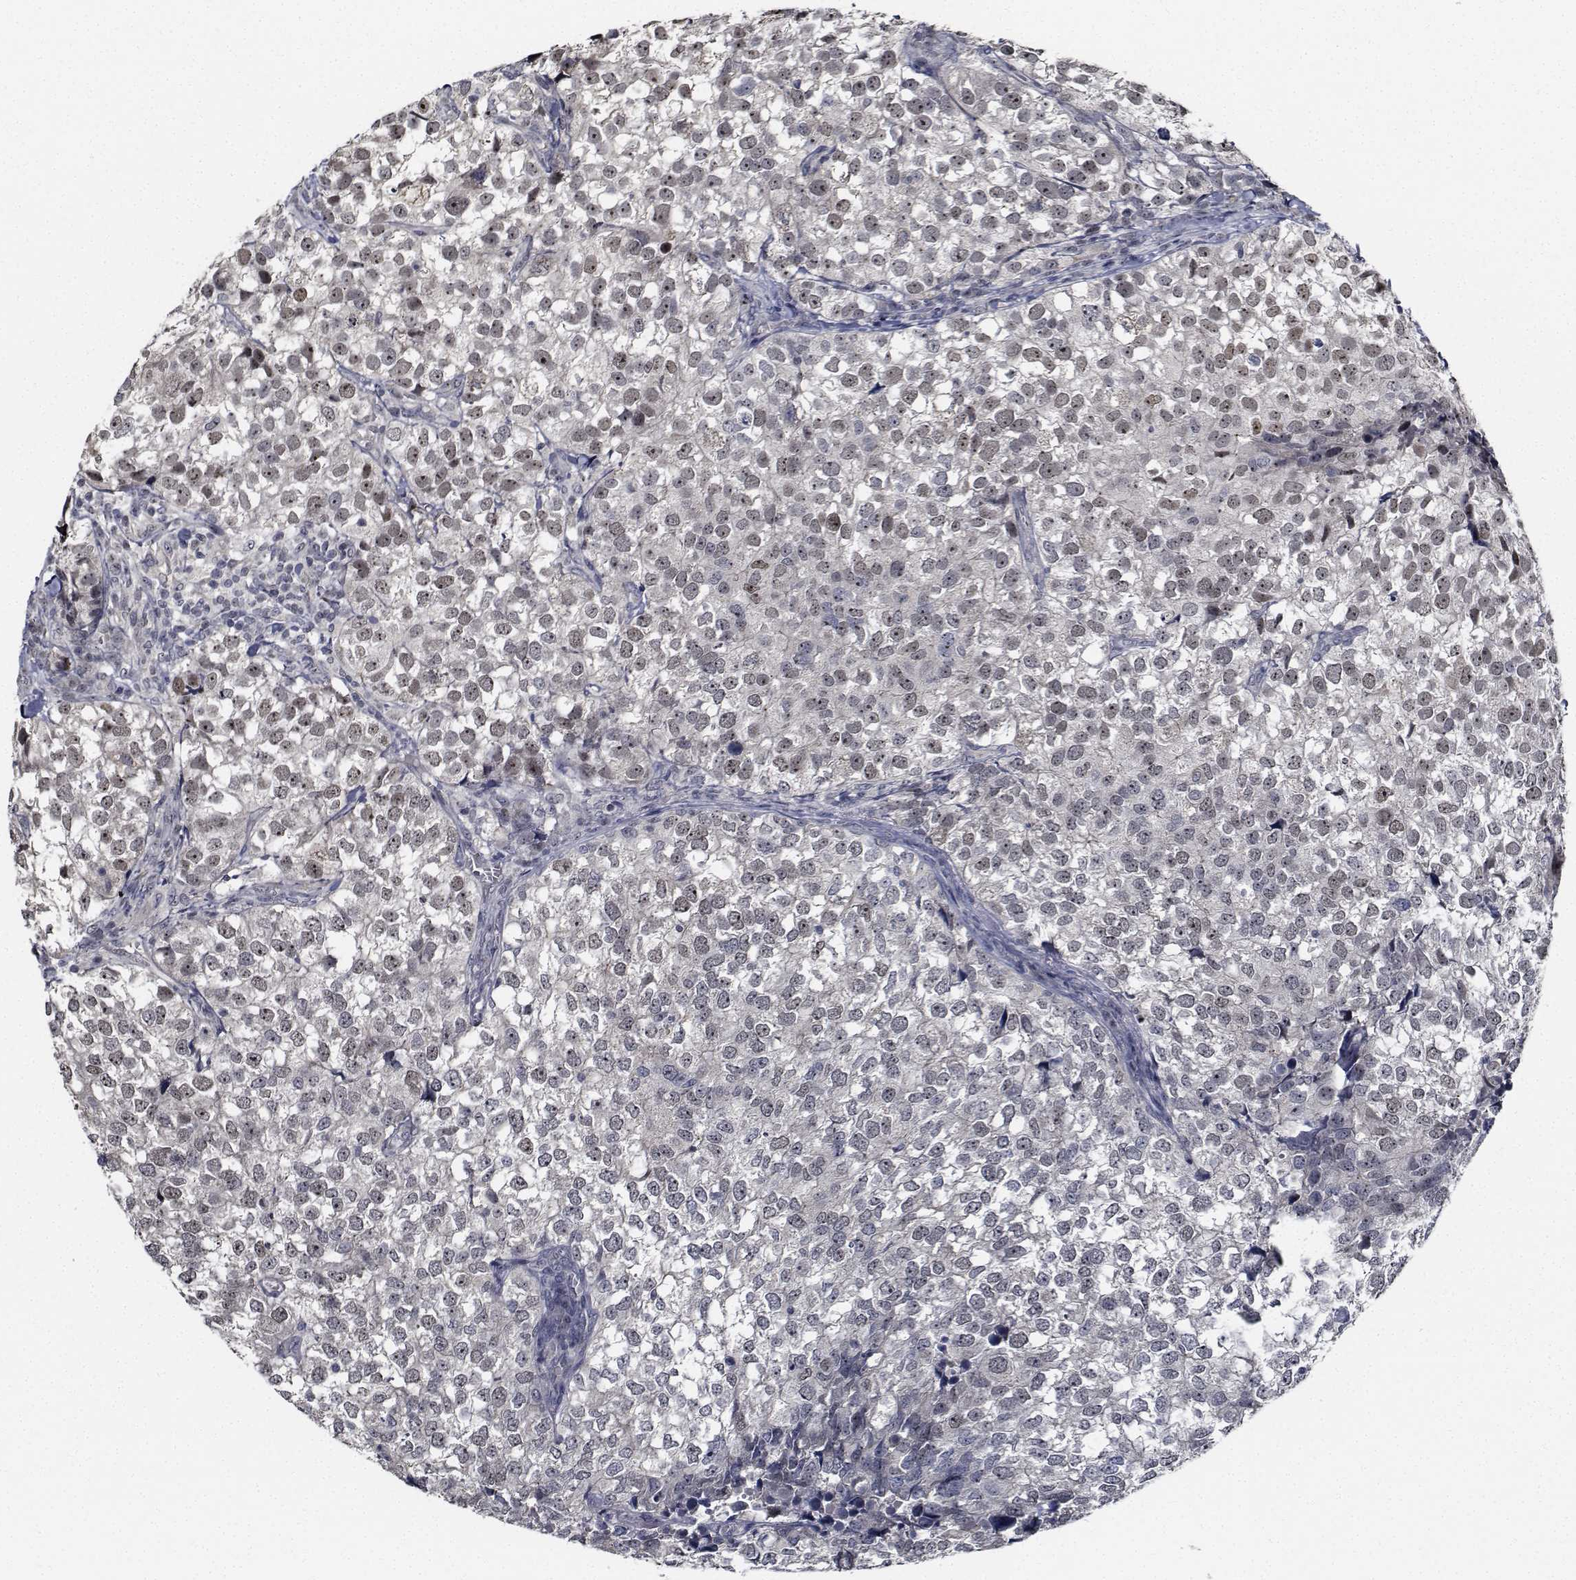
{"staining": {"intensity": "weak", "quantity": ">75%", "location": "nuclear"}, "tissue": "breast cancer", "cell_type": "Tumor cells", "image_type": "cancer", "snomed": [{"axis": "morphology", "description": "Duct carcinoma"}, {"axis": "topography", "description": "Breast"}], "caption": "Human breast invasive ductal carcinoma stained for a protein (brown) shows weak nuclear positive positivity in about >75% of tumor cells.", "gene": "NVL", "patient": {"sex": "female", "age": 30}}